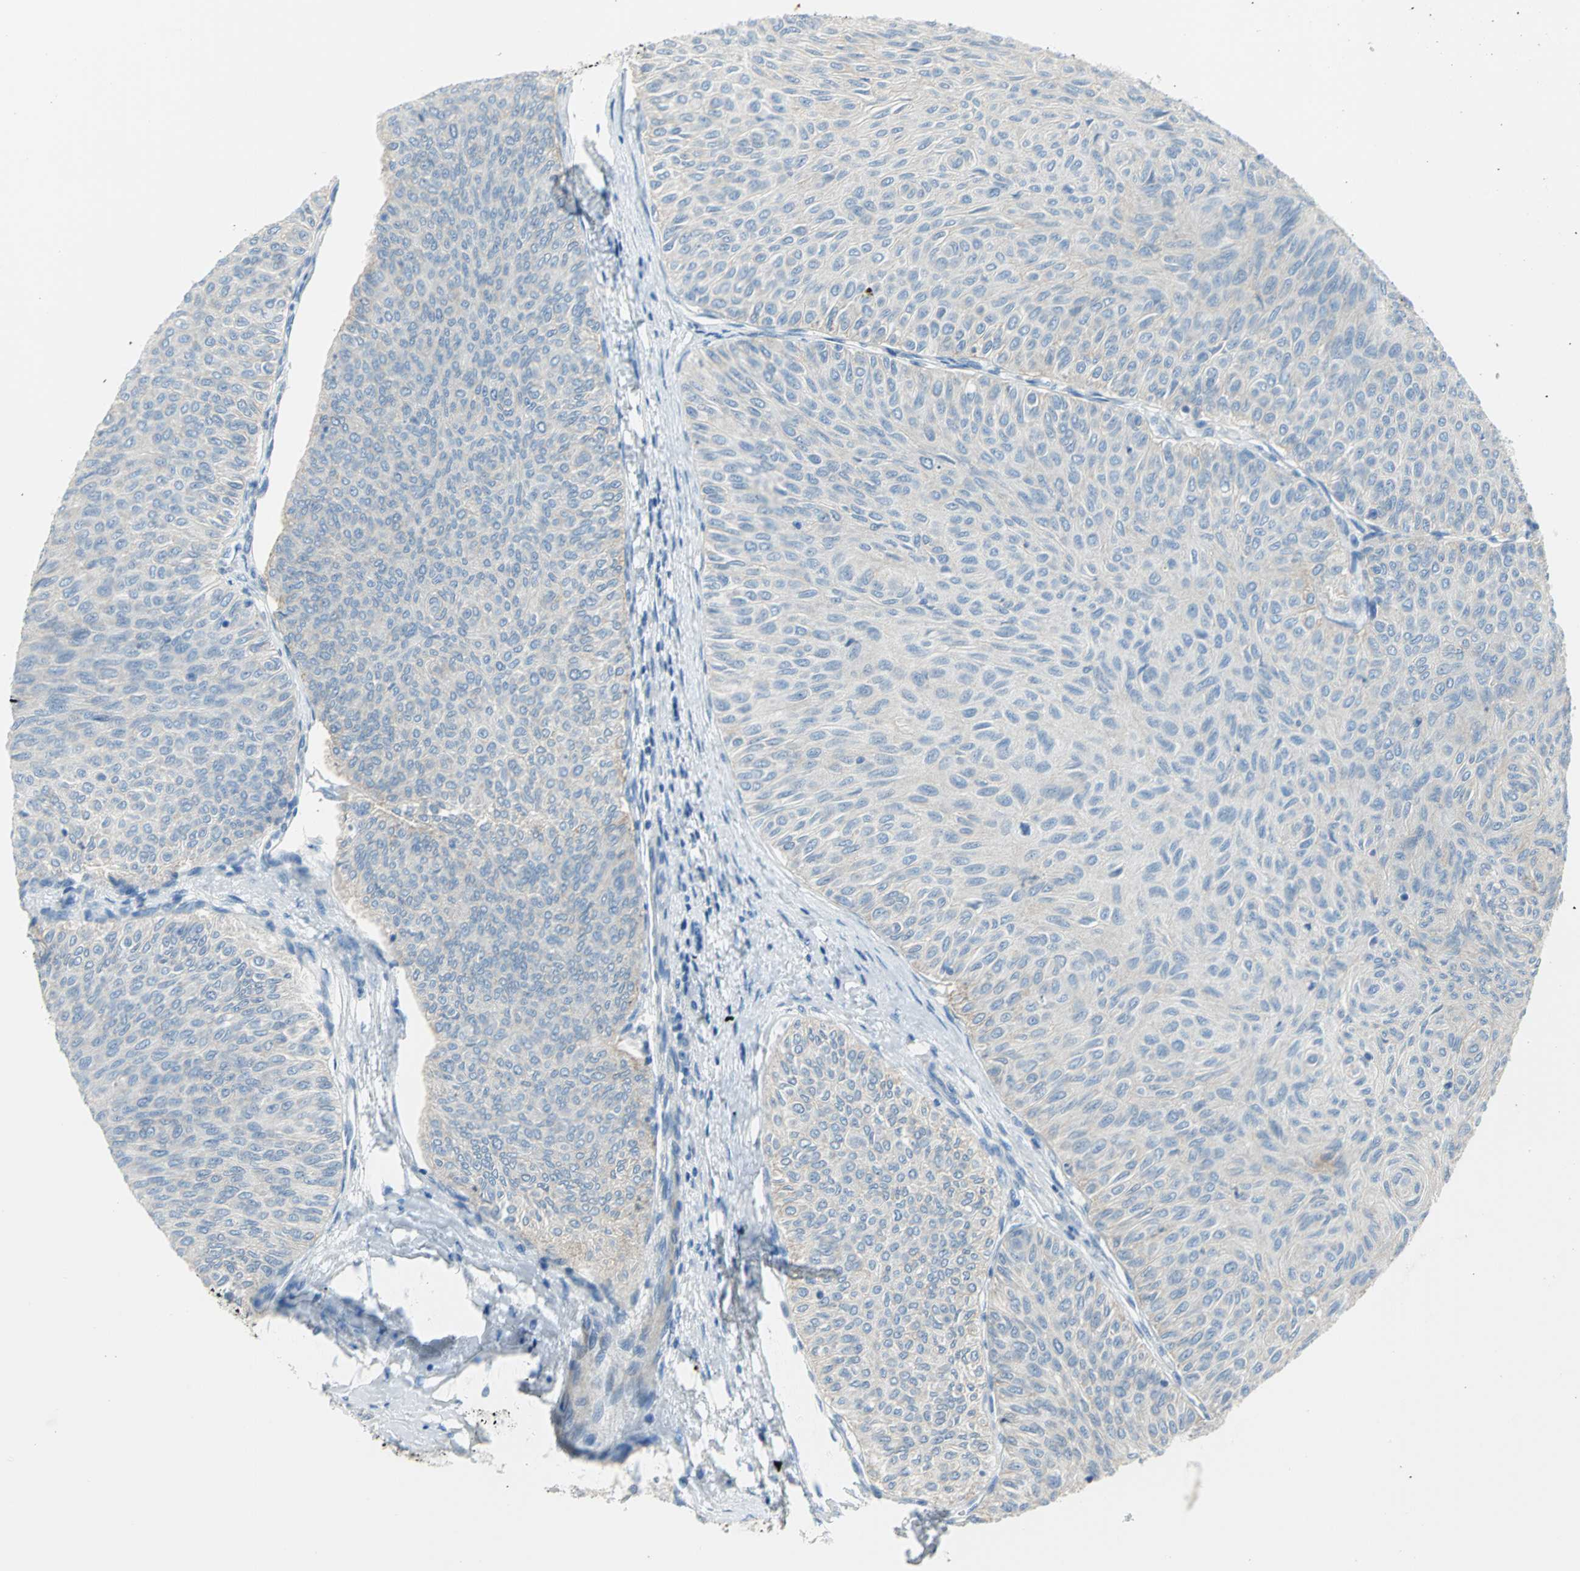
{"staining": {"intensity": "moderate", "quantity": "25%-75%", "location": "cytoplasmic/membranous"}, "tissue": "urothelial cancer", "cell_type": "Tumor cells", "image_type": "cancer", "snomed": [{"axis": "morphology", "description": "Urothelial carcinoma, Low grade"}, {"axis": "topography", "description": "Urinary bladder"}], "caption": "Urothelial carcinoma (low-grade) stained with immunohistochemistry exhibits moderate cytoplasmic/membranous expression in about 25%-75% of tumor cells.", "gene": "ALOX15", "patient": {"sex": "male", "age": 78}}